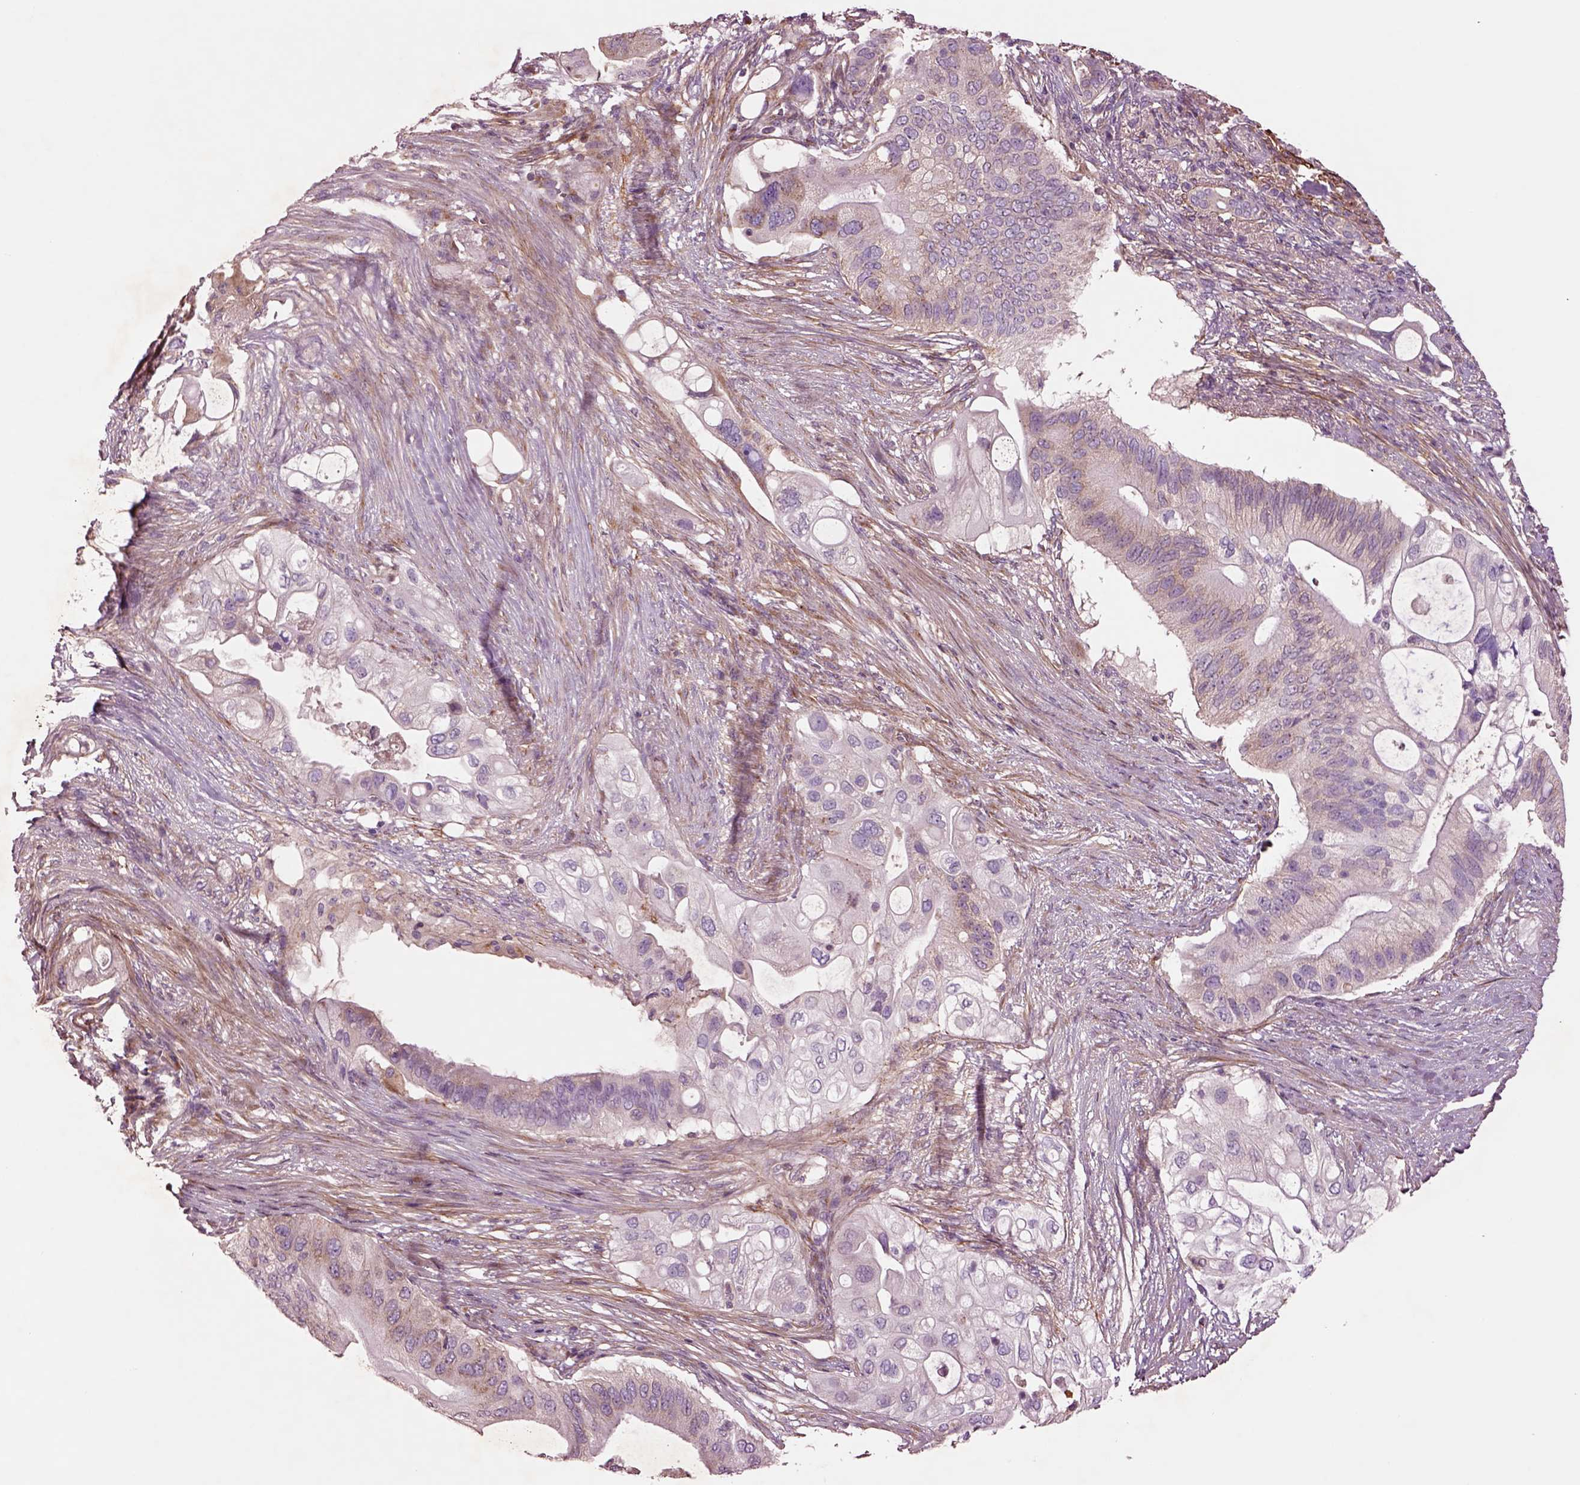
{"staining": {"intensity": "moderate", "quantity": "<25%", "location": "cytoplasmic/membranous"}, "tissue": "pancreatic cancer", "cell_type": "Tumor cells", "image_type": "cancer", "snomed": [{"axis": "morphology", "description": "Adenocarcinoma, NOS"}, {"axis": "topography", "description": "Pancreas"}], "caption": "Moderate cytoplasmic/membranous staining is identified in approximately <25% of tumor cells in pancreatic cancer. Nuclei are stained in blue.", "gene": "SEC23A", "patient": {"sex": "female", "age": 72}}